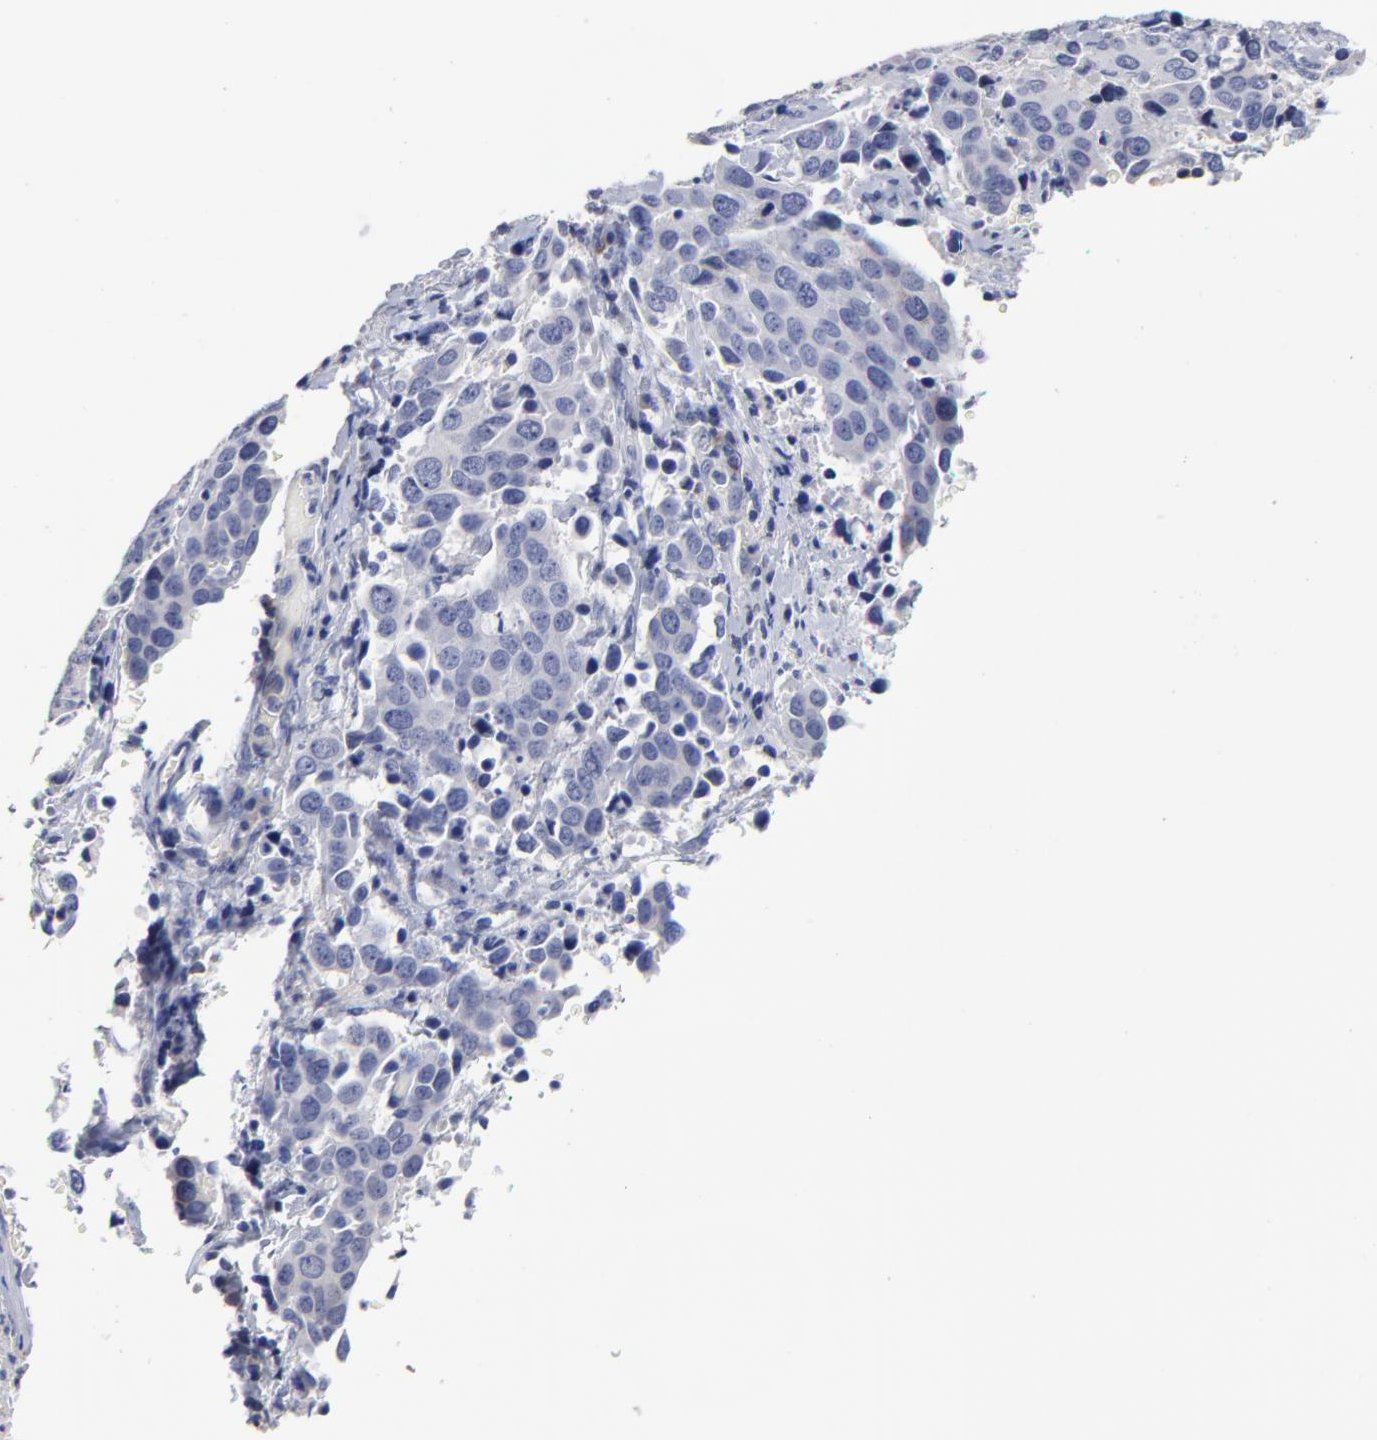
{"staining": {"intensity": "negative", "quantity": "none", "location": "none"}, "tissue": "cervical cancer", "cell_type": "Tumor cells", "image_type": "cancer", "snomed": [{"axis": "morphology", "description": "Squamous cell carcinoma, NOS"}, {"axis": "topography", "description": "Cervix"}], "caption": "Tumor cells are negative for protein expression in human cervical cancer.", "gene": "TRAT1", "patient": {"sex": "female", "age": 54}}